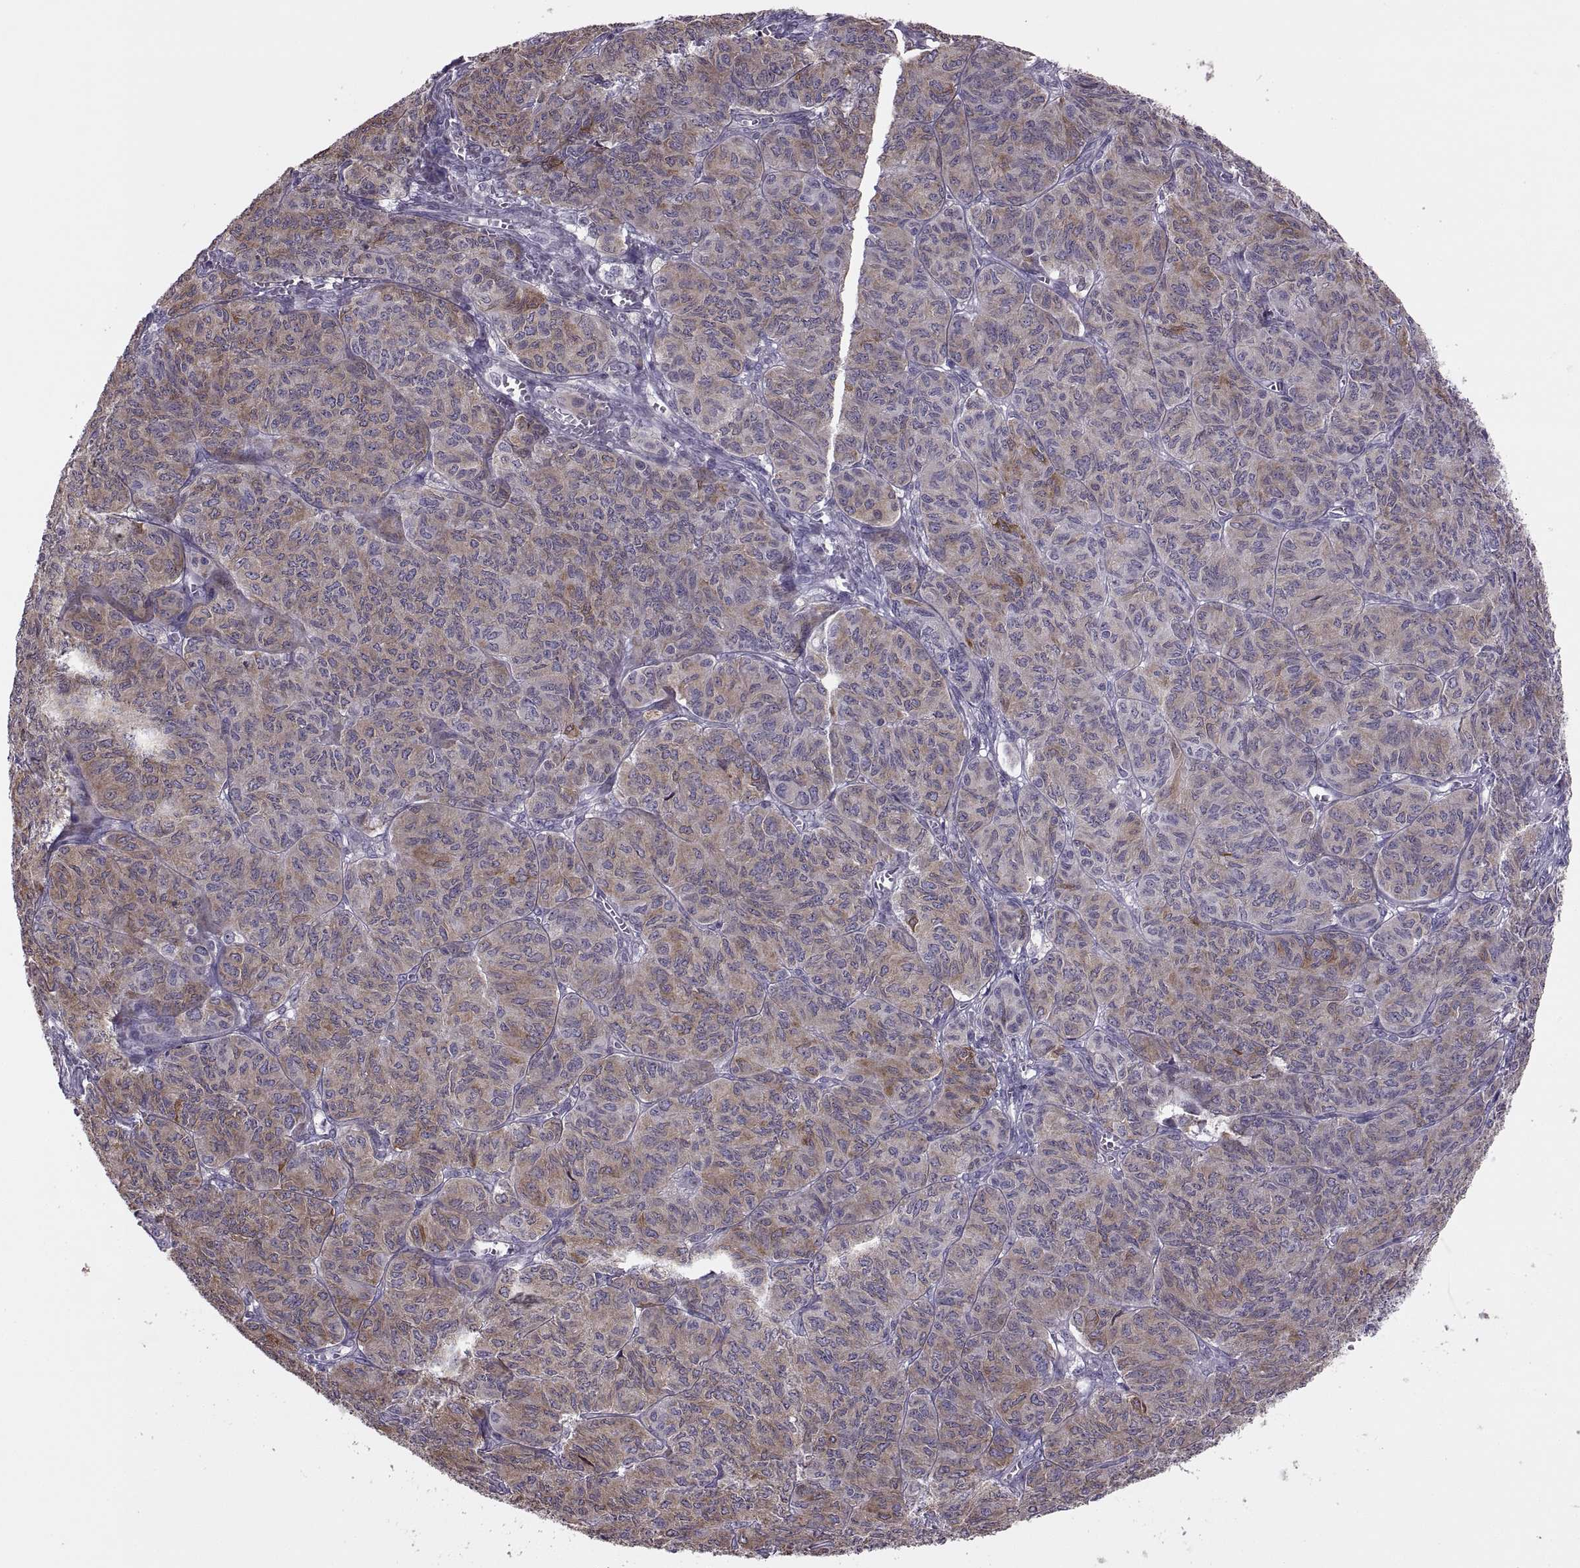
{"staining": {"intensity": "moderate", "quantity": "25%-75%", "location": "cytoplasmic/membranous"}, "tissue": "ovarian cancer", "cell_type": "Tumor cells", "image_type": "cancer", "snomed": [{"axis": "morphology", "description": "Carcinoma, endometroid"}, {"axis": "topography", "description": "Ovary"}], "caption": "Immunohistochemistry (DAB (3,3'-diaminobenzidine)) staining of endometroid carcinoma (ovarian) demonstrates moderate cytoplasmic/membranous protein positivity in about 25%-75% of tumor cells.", "gene": "LETM2", "patient": {"sex": "female", "age": 80}}